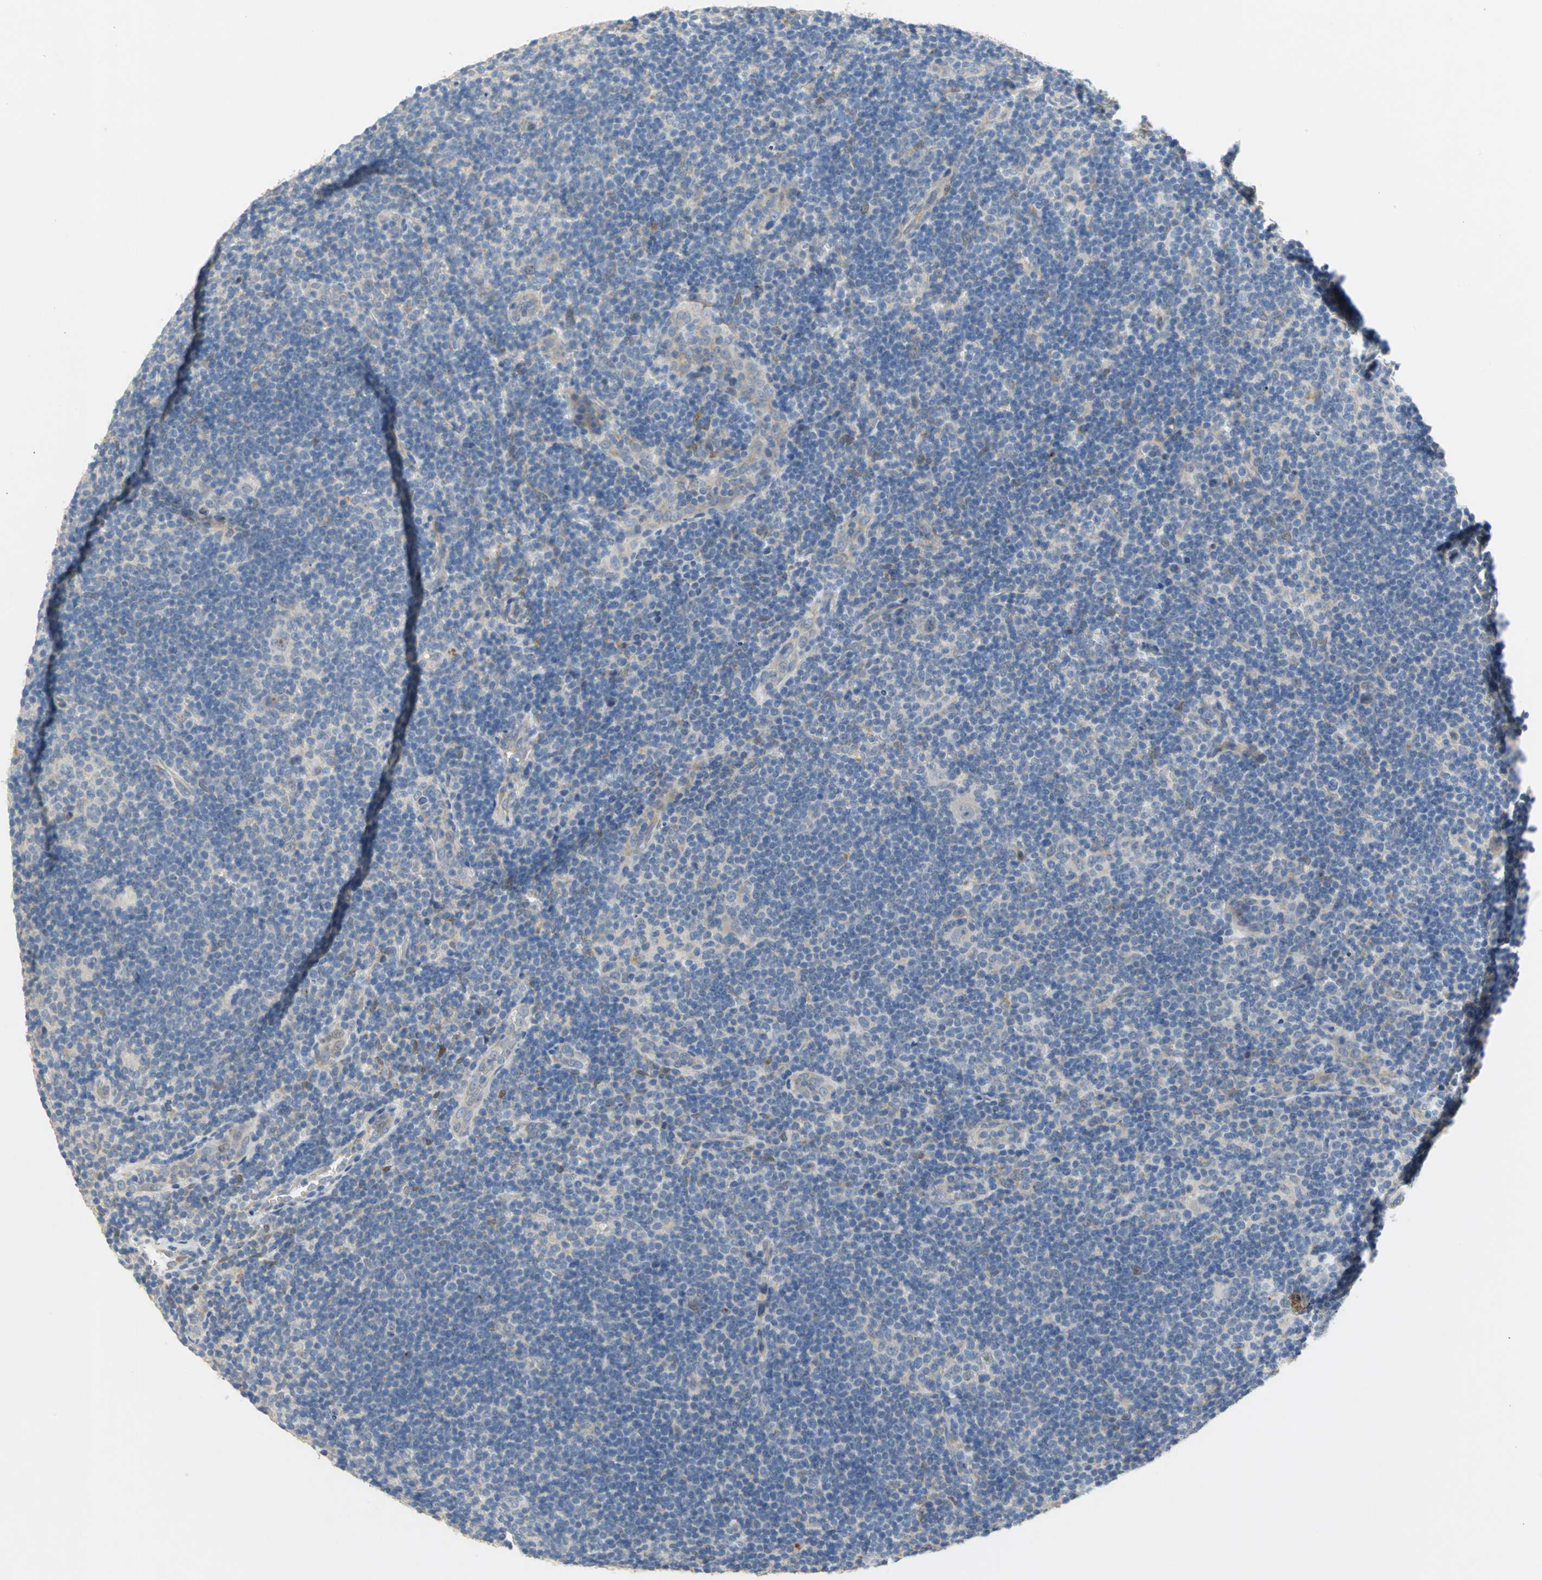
{"staining": {"intensity": "weak", "quantity": "<25%", "location": "cytoplasmic/membranous"}, "tissue": "lymphoma", "cell_type": "Tumor cells", "image_type": "cancer", "snomed": [{"axis": "morphology", "description": "Hodgkin's disease, NOS"}, {"axis": "topography", "description": "Lymph node"}], "caption": "DAB (3,3'-diaminobenzidine) immunohistochemical staining of human Hodgkin's disease shows no significant staining in tumor cells. (DAB immunohistochemistry with hematoxylin counter stain).", "gene": "IL17RB", "patient": {"sex": "female", "age": 57}}